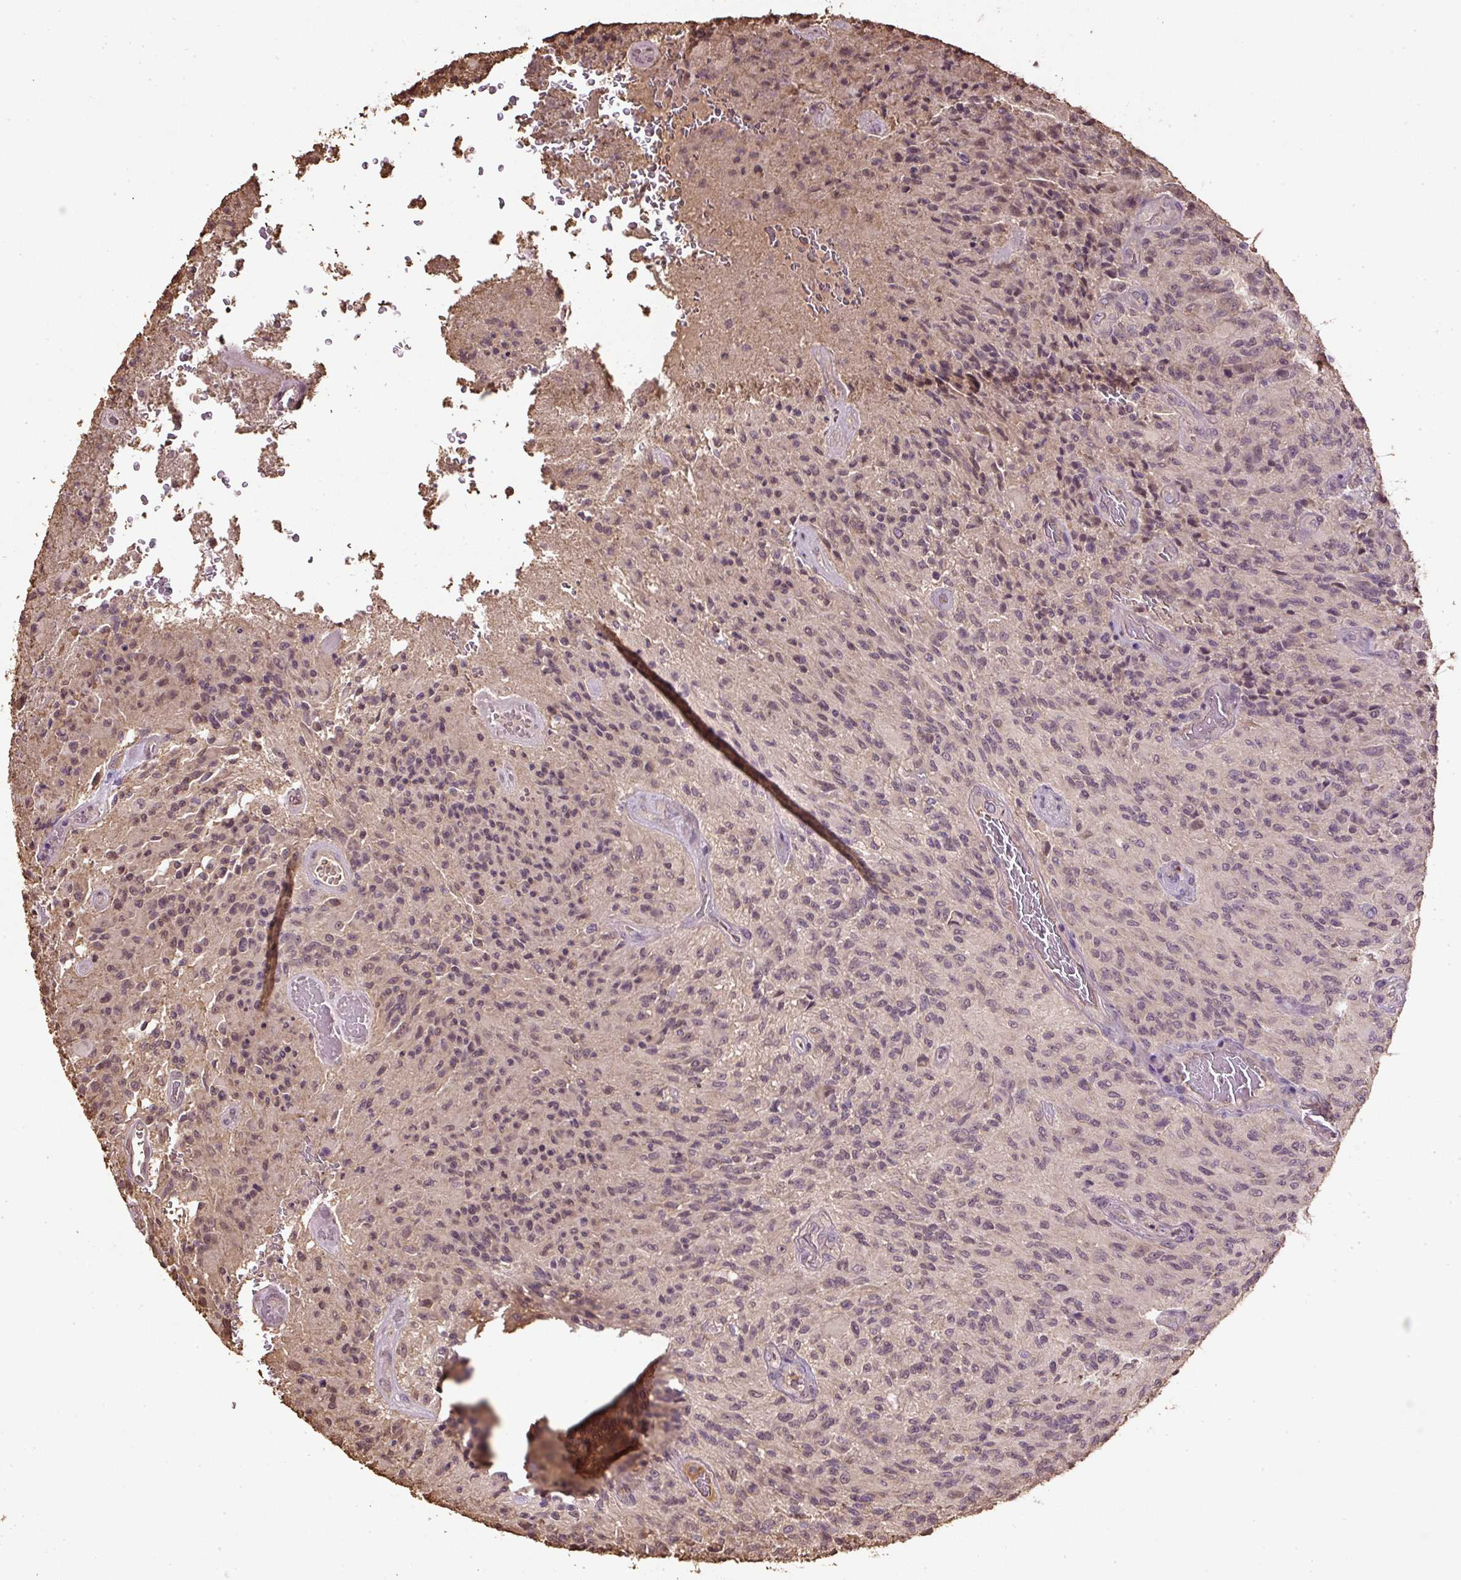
{"staining": {"intensity": "moderate", "quantity": ">75%", "location": "nuclear"}, "tissue": "glioma", "cell_type": "Tumor cells", "image_type": "cancer", "snomed": [{"axis": "morphology", "description": "Normal tissue, NOS"}, {"axis": "morphology", "description": "Glioma, malignant, High grade"}, {"axis": "topography", "description": "Cerebral cortex"}], "caption": "Immunohistochemistry (IHC) (DAB (3,3'-diaminobenzidine)) staining of human glioma reveals moderate nuclear protein positivity in approximately >75% of tumor cells.", "gene": "TMEM170B", "patient": {"sex": "male", "age": 56}}